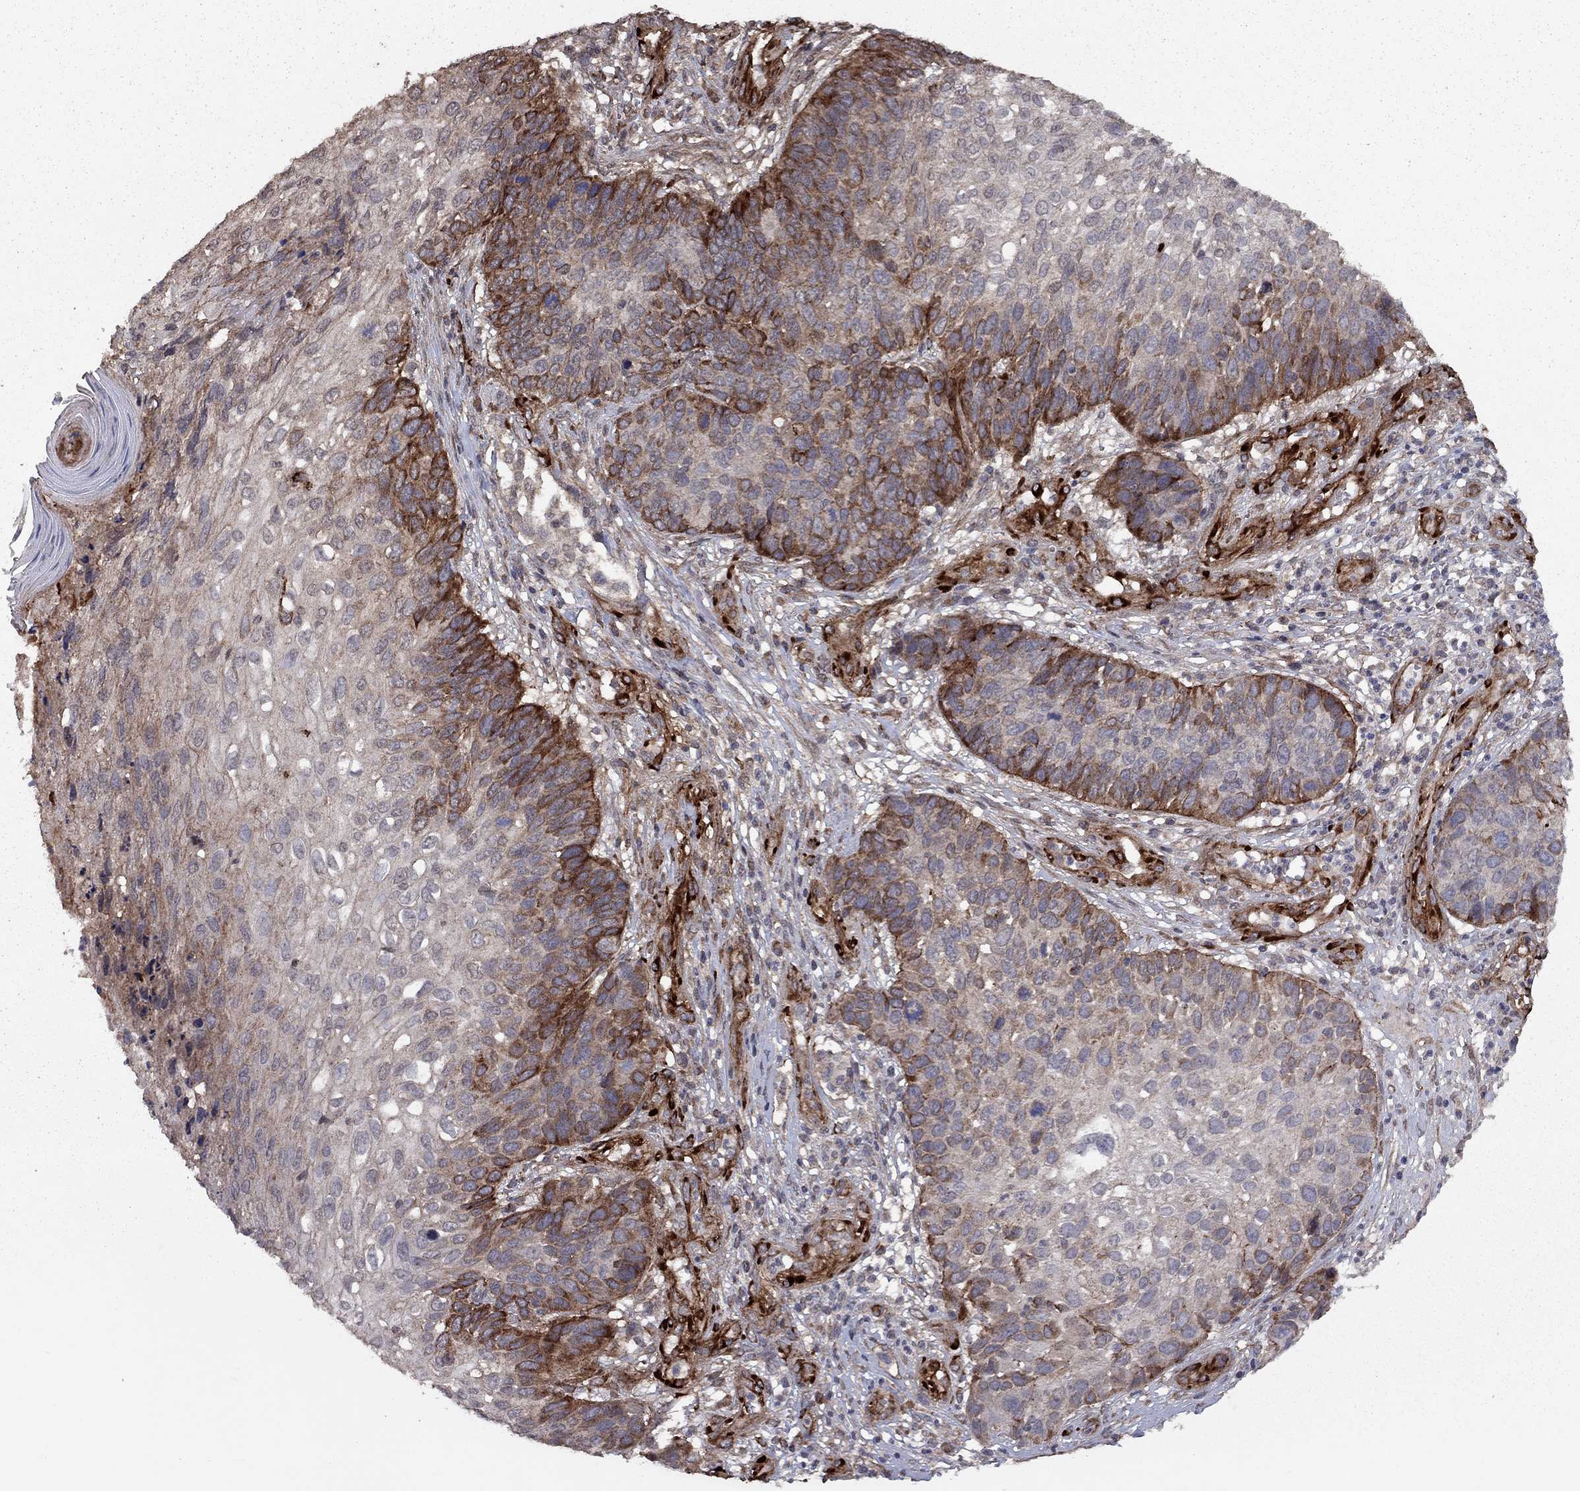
{"staining": {"intensity": "strong", "quantity": "<25%", "location": "cytoplasmic/membranous"}, "tissue": "skin cancer", "cell_type": "Tumor cells", "image_type": "cancer", "snomed": [{"axis": "morphology", "description": "Squamous cell carcinoma, NOS"}, {"axis": "topography", "description": "Skin"}], "caption": "There is medium levels of strong cytoplasmic/membranous expression in tumor cells of skin squamous cell carcinoma, as demonstrated by immunohistochemical staining (brown color).", "gene": "COL18A1", "patient": {"sex": "male", "age": 92}}